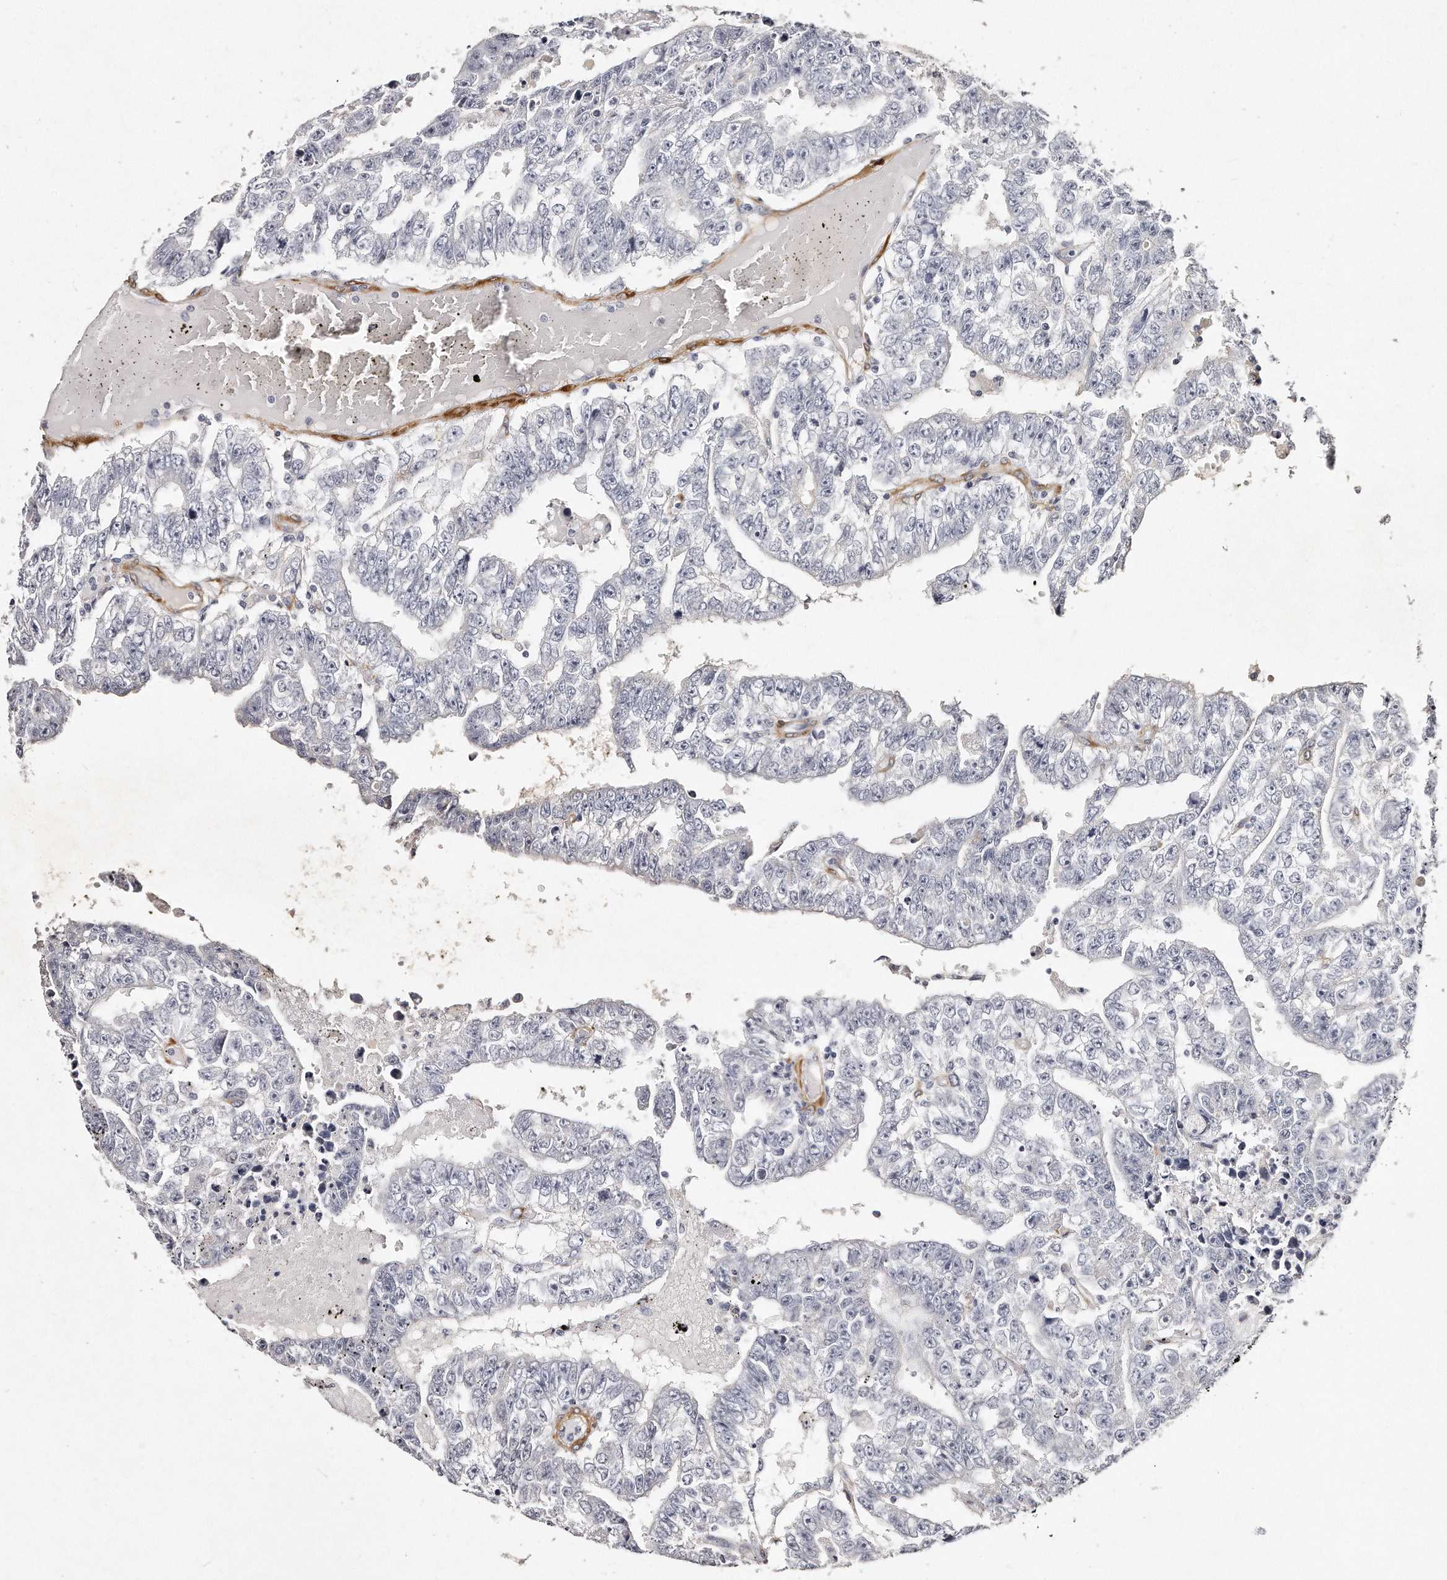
{"staining": {"intensity": "negative", "quantity": "none", "location": "none"}, "tissue": "testis cancer", "cell_type": "Tumor cells", "image_type": "cancer", "snomed": [{"axis": "morphology", "description": "Carcinoma, Embryonal, NOS"}, {"axis": "topography", "description": "Testis"}], "caption": "High power microscopy image of an immunohistochemistry image of embryonal carcinoma (testis), revealing no significant positivity in tumor cells.", "gene": "LMOD1", "patient": {"sex": "male", "age": 25}}